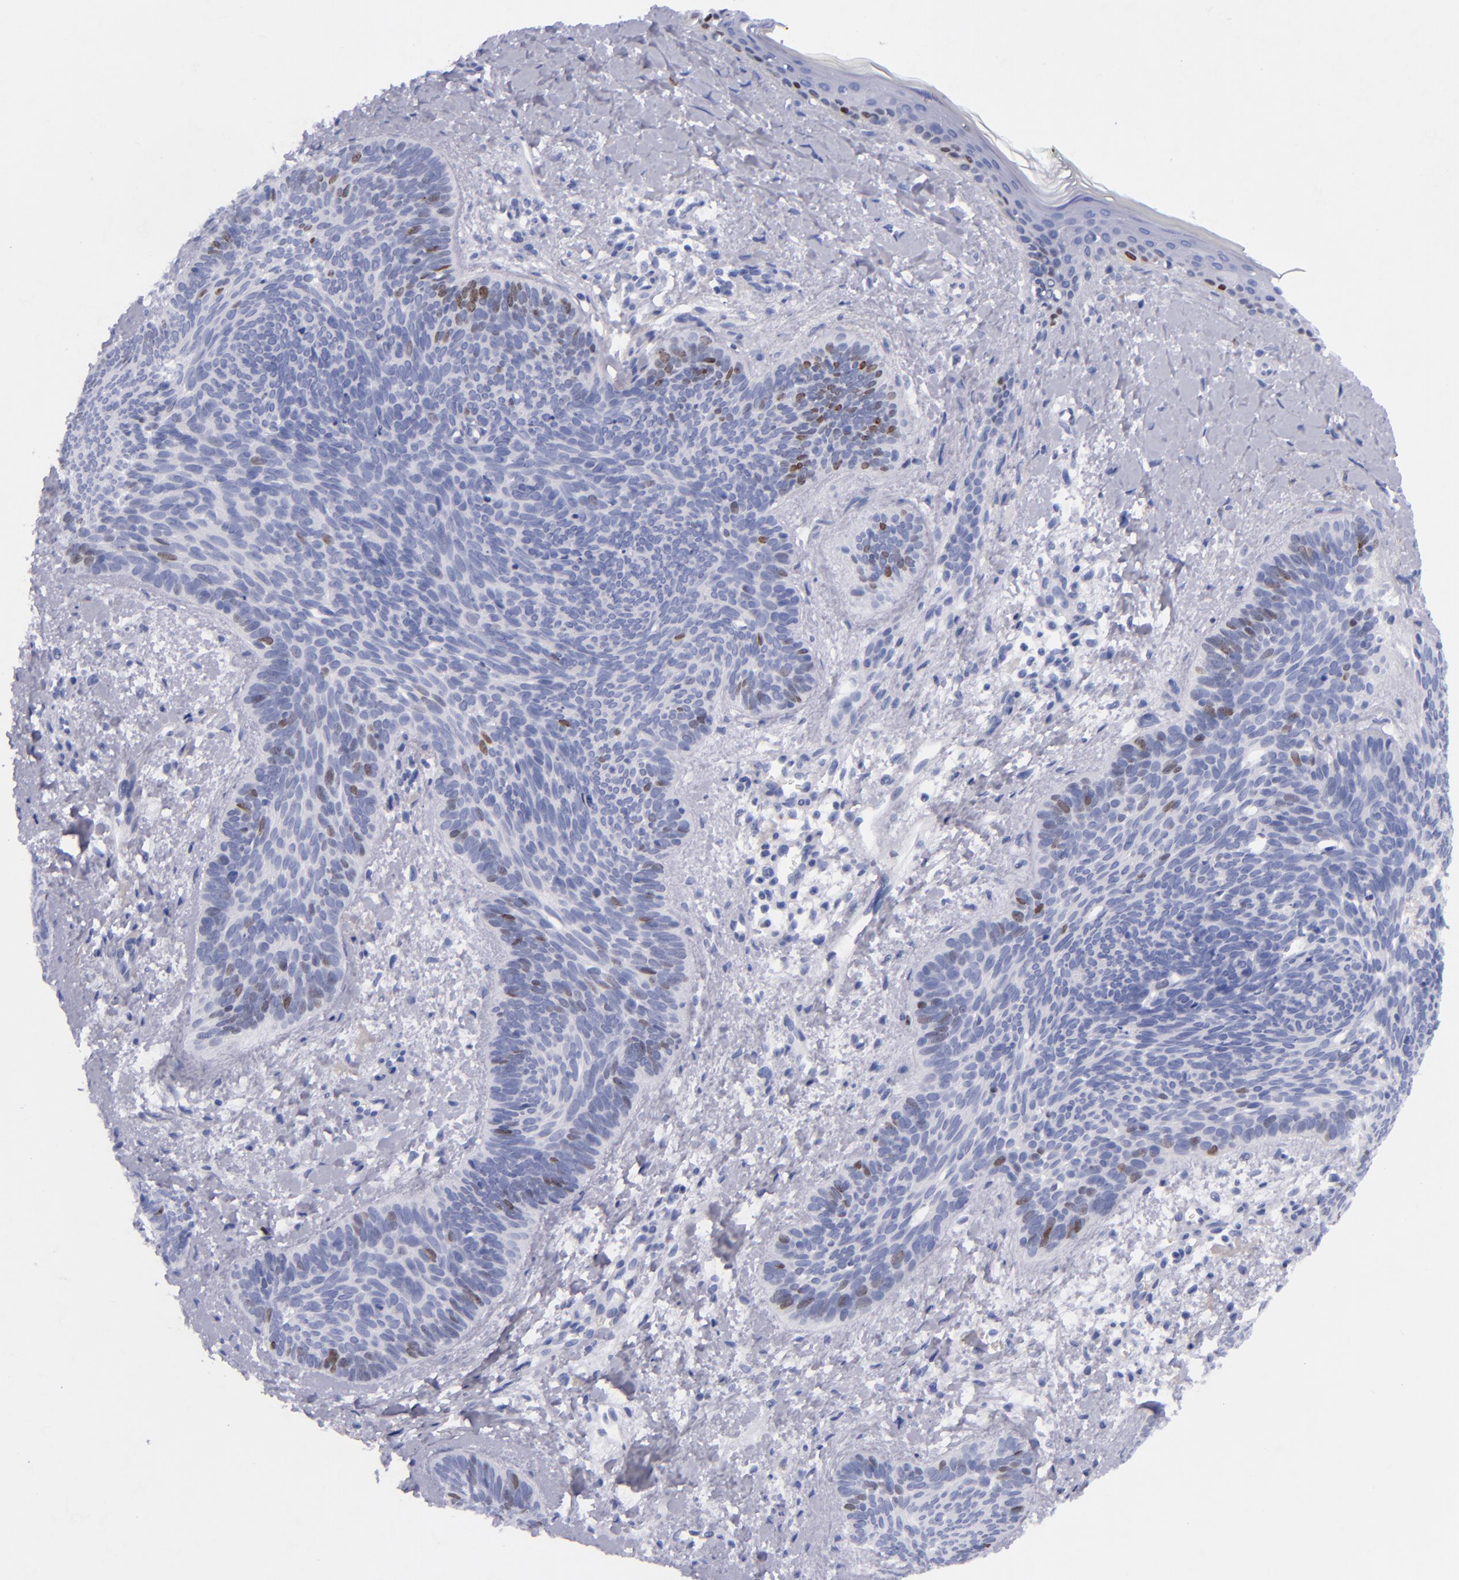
{"staining": {"intensity": "strong", "quantity": "<25%", "location": "nuclear"}, "tissue": "skin cancer", "cell_type": "Tumor cells", "image_type": "cancer", "snomed": [{"axis": "morphology", "description": "Basal cell carcinoma"}, {"axis": "topography", "description": "Skin"}], "caption": "Tumor cells reveal medium levels of strong nuclear staining in about <25% of cells in human skin cancer (basal cell carcinoma). Using DAB (3,3'-diaminobenzidine) (brown) and hematoxylin (blue) stains, captured at high magnification using brightfield microscopy.", "gene": "MCM7", "patient": {"sex": "female", "age": 81}}